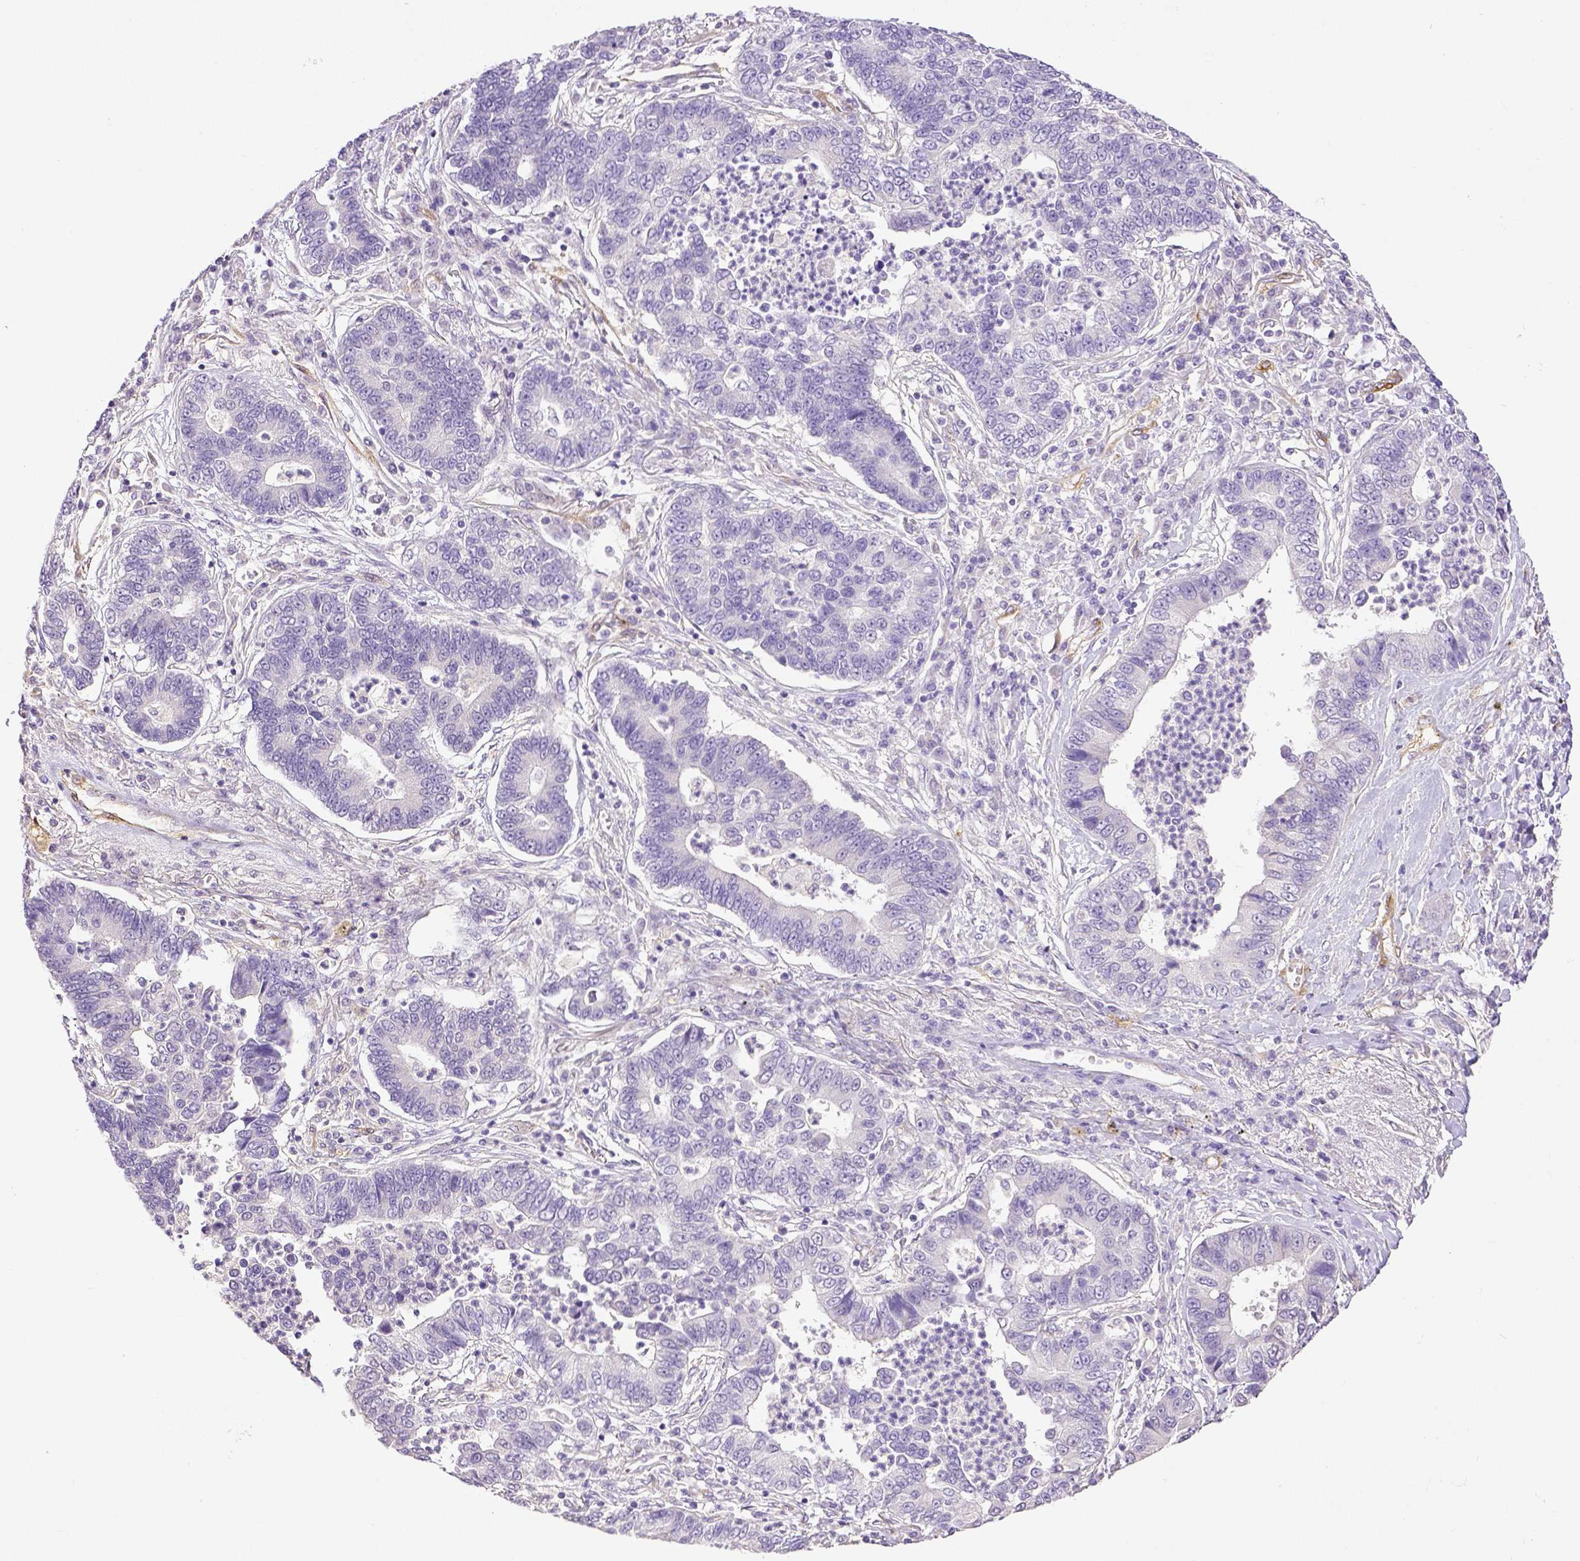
{"staining": {"intensity": "negative", "quantity": "none", "location": "none"}, "tissue": "lung cancer", "cell_type": "Tumor cells", "image_type": "cancer", "snomed": [{"axis": "morphology", "description": "Adenocarcinoma, NOS"}, {"axis": "topography", "description": "Lung"}], "caption": "A micrograph of lung cancer stained for a protein exhibits no brown staining in tumor cells.", "gene": "THY1", "patient": {"sex": "female", "age": 57}}